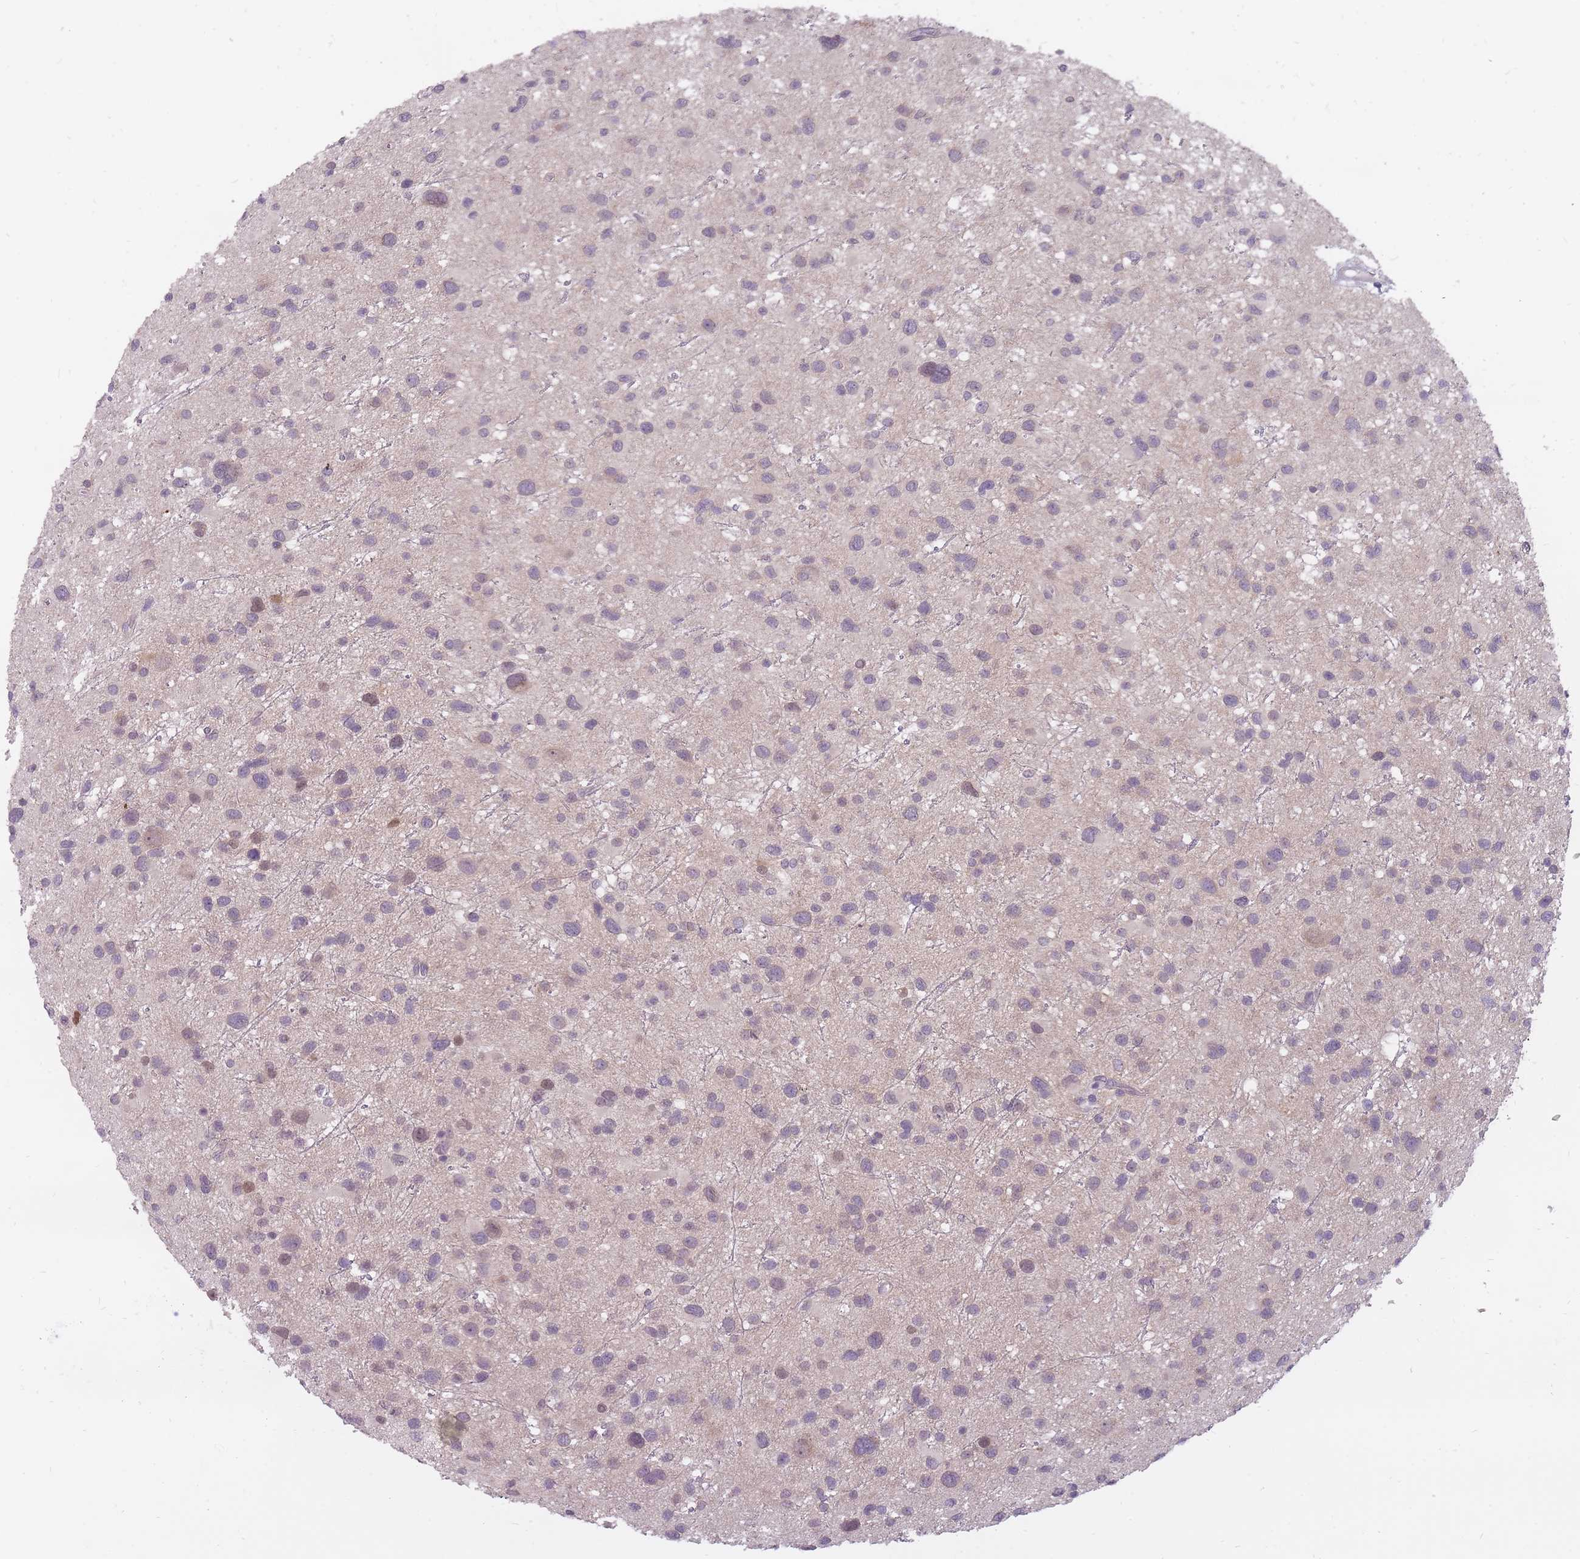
{"staining": {"intensity": "weak", "quantity": "25%-75%", "location": "cytoplasmic/membranous,nuclear"}, "tissue": "glioma", "cell_type": "Tumor cells", "image_type": "cancer", "snomed": [{"axis": "morphology", "description": "Glioma, malignant, Low grade"}, {"axis": "topography", "description": "Brain"}], "caption": "This is a histology image of IHC staining of glioma, which shows weak staining in the cytoplasmic/membranous and nuclear of tumor cells.", "gene": "POMZP3", "patient": {"sex": "female", "age": 32}}